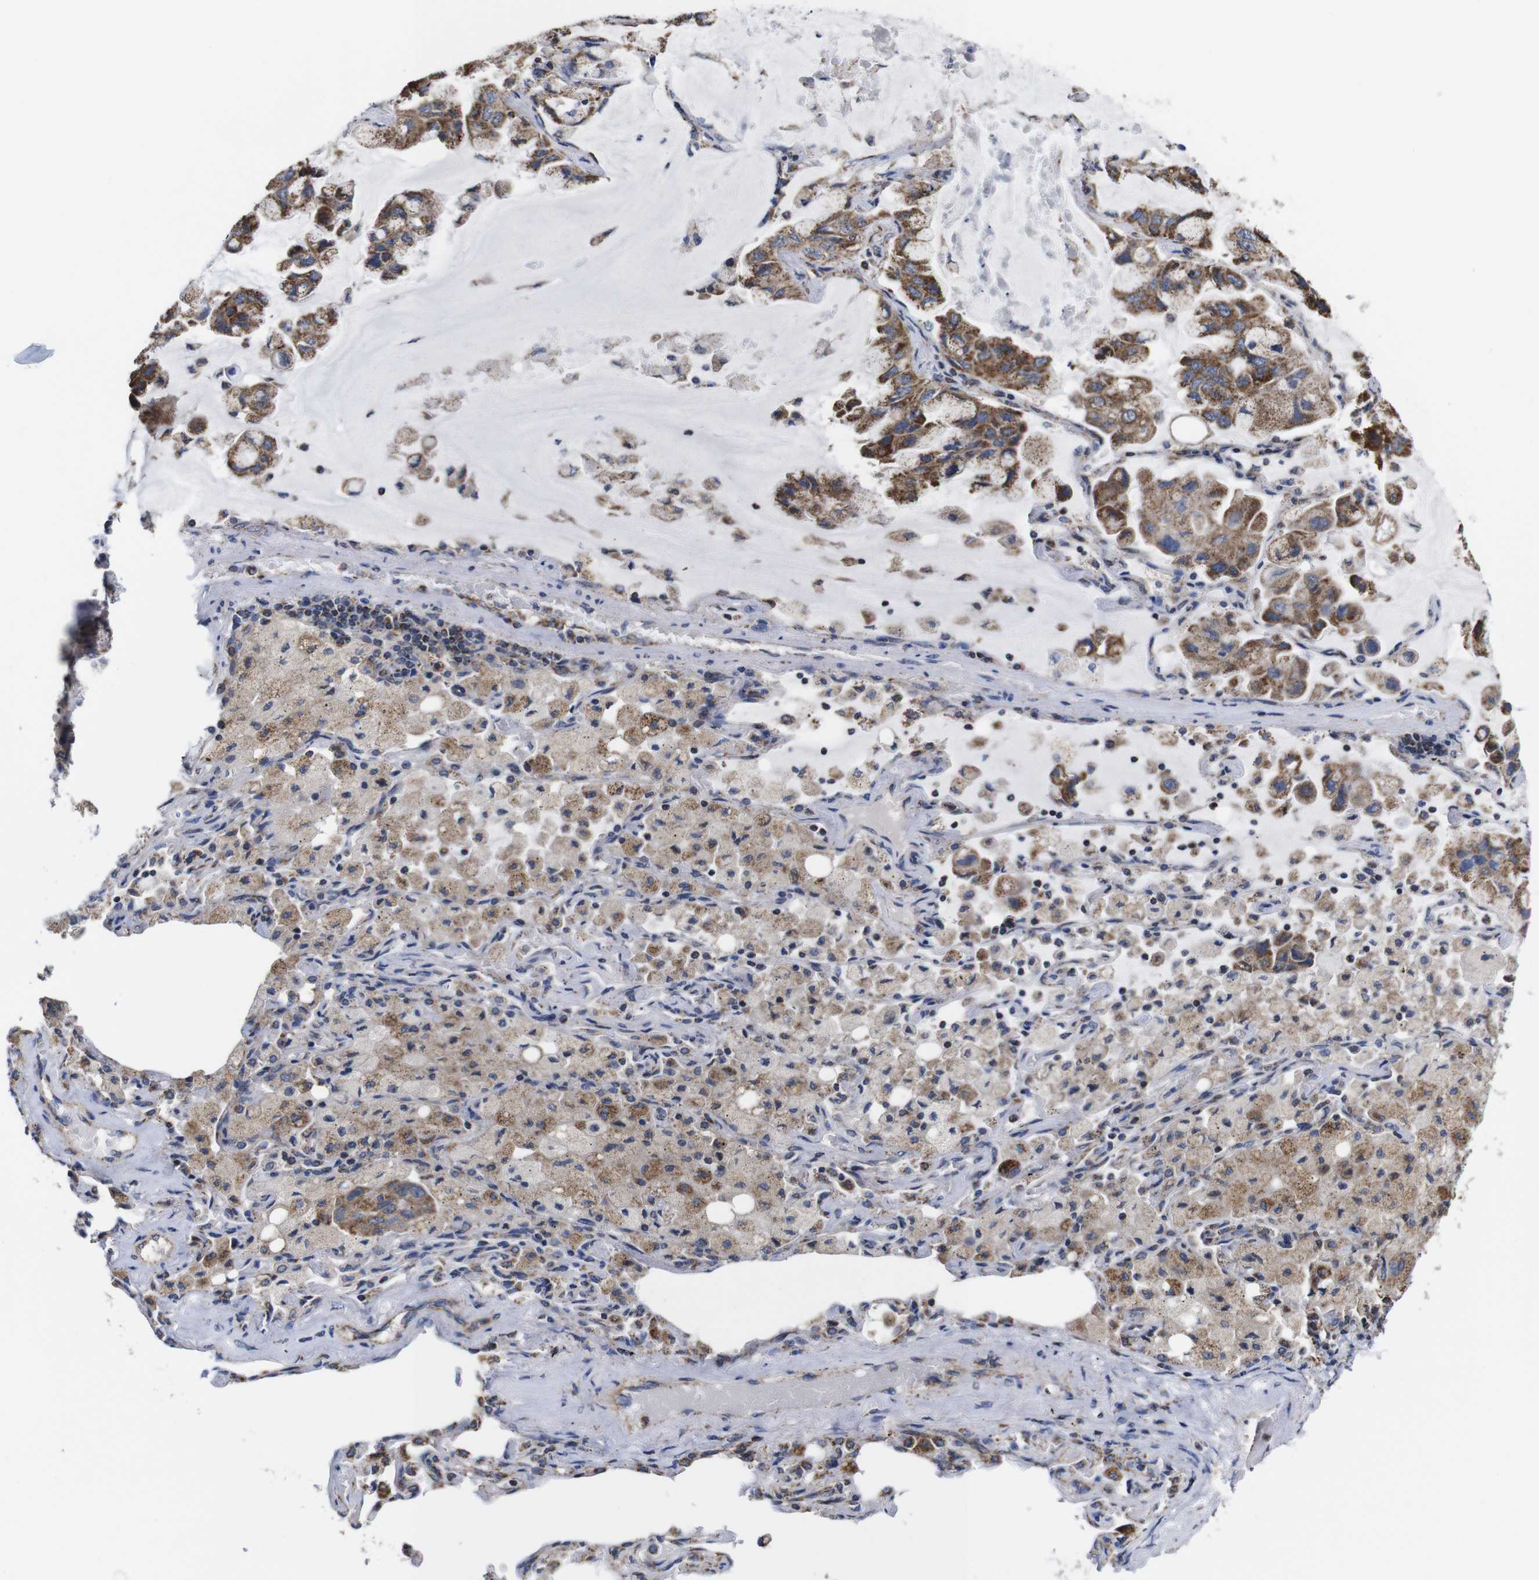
{"staining": {"intensity": "strong", "quantity": "25%-75%", "location": "cytoplasmic/membranous"}, "tissue": "lung cancer", "cell_type": "Tumor cells", "image_type": "cancer", "snomed": [{"axis": "morphology", "description": "Adenocarcinoma, NOS"}, {"axis": "topography", "description": "Lung"}], "caption": "Protein positivity by IHC reveals strong cytoplasmic/membranous staining in approximately 25%-75% of tumor cells in adenocarcinoma (lung).", "gene": "C17orf80", "patient": {"sex": "male", "age": 64}}